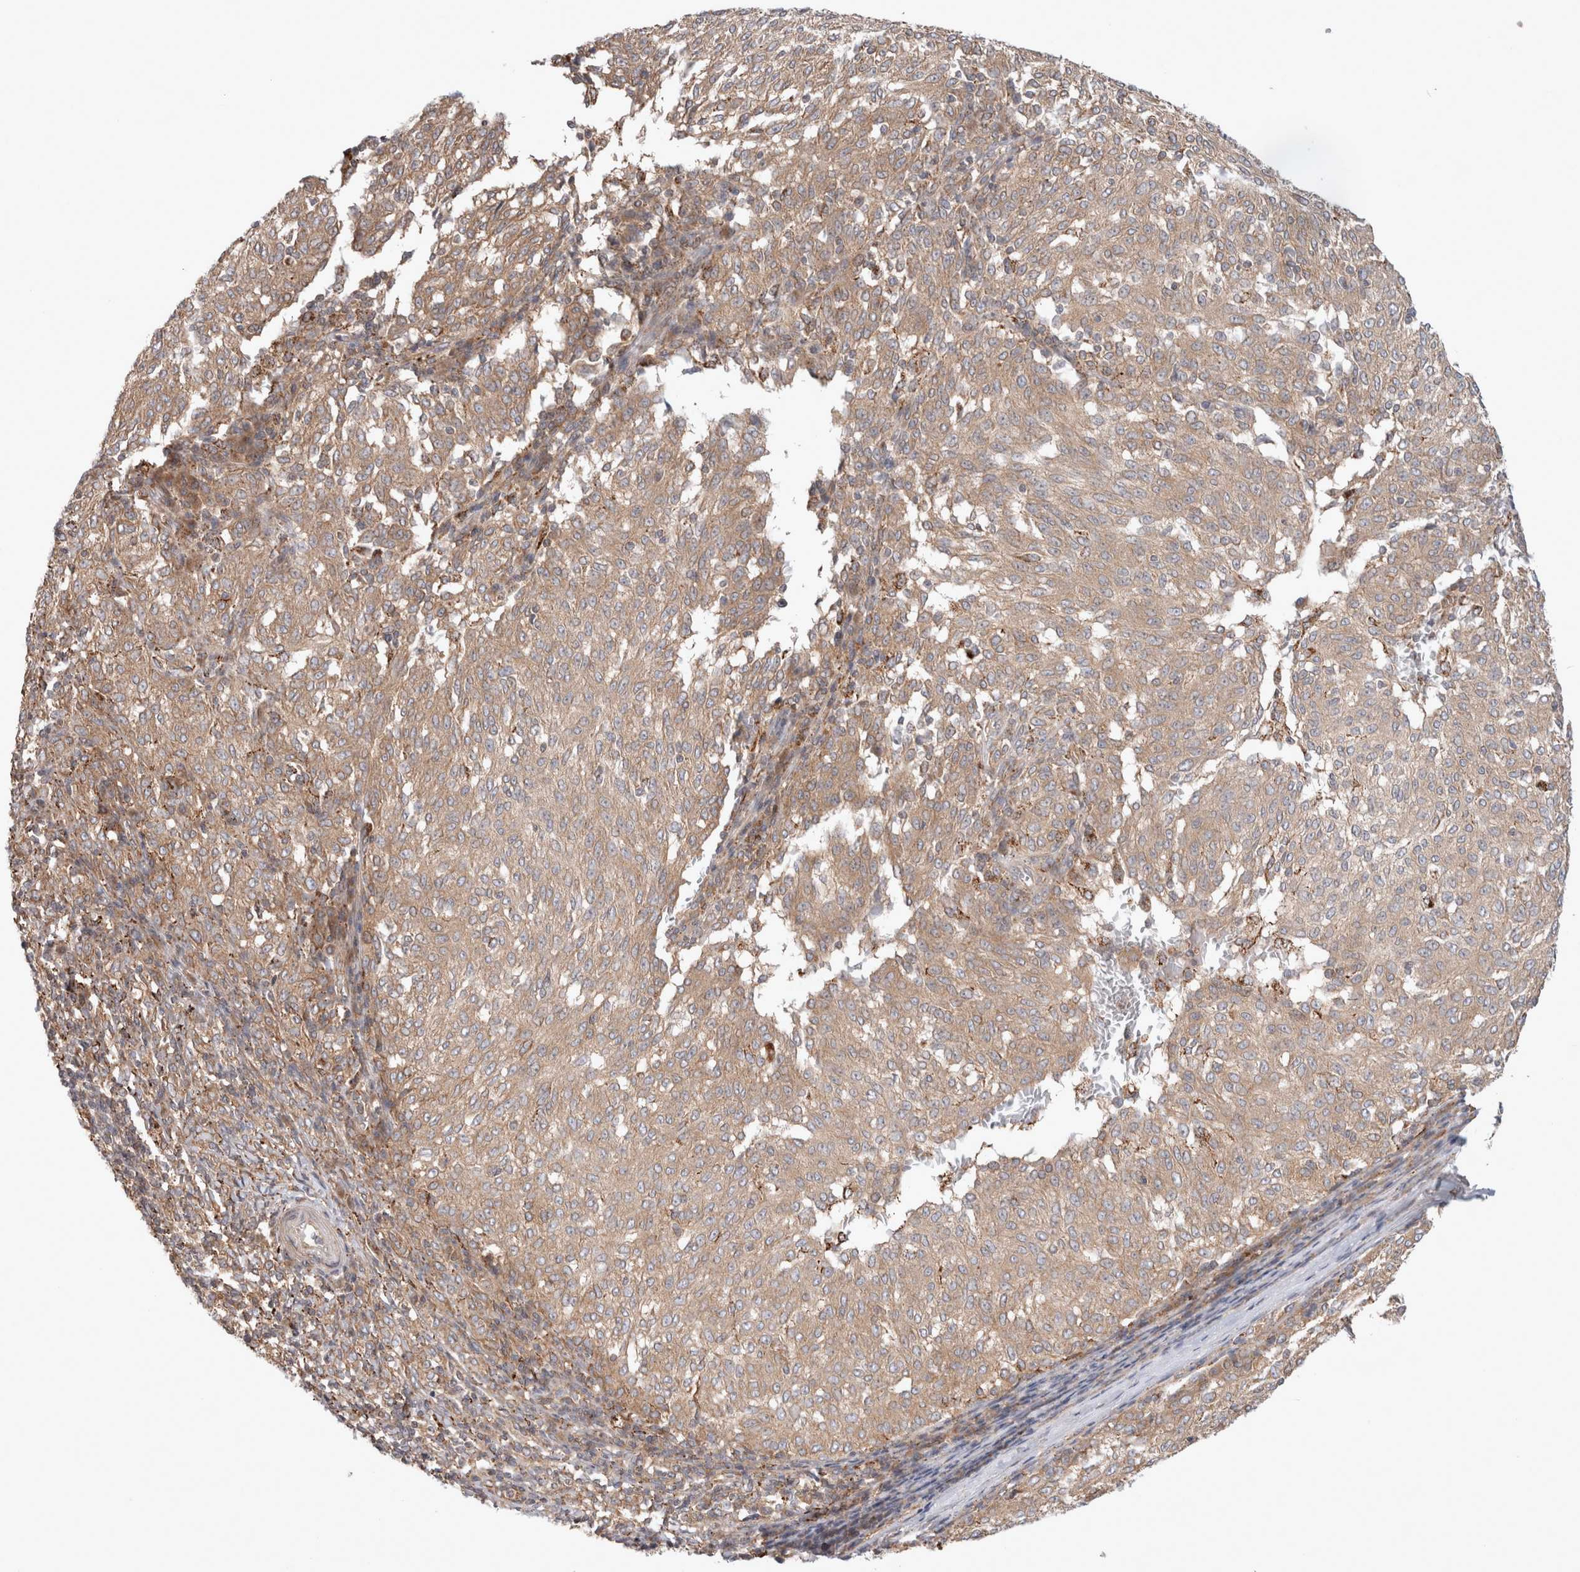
{"staining": {"intensity": "weak", "quantity": ">75%", "location": "cytoplasmic/membranous"}, "tissue": "melanoma", "cell_type": "Tumor cells", "image_type": "cancer", "snomed": [{"axis": "morphology", "description": "Malignant melanoma, NOS"}, {"axis": "topography", "description": "Skin"}], "caption": "This is an image of immunohistochemistry staining of melanoma, which shows weak expression in the cytoplasmic/membranous of tumor cells.", "gene": "HROB", "patient": {"sex": "female", "age": 72}}